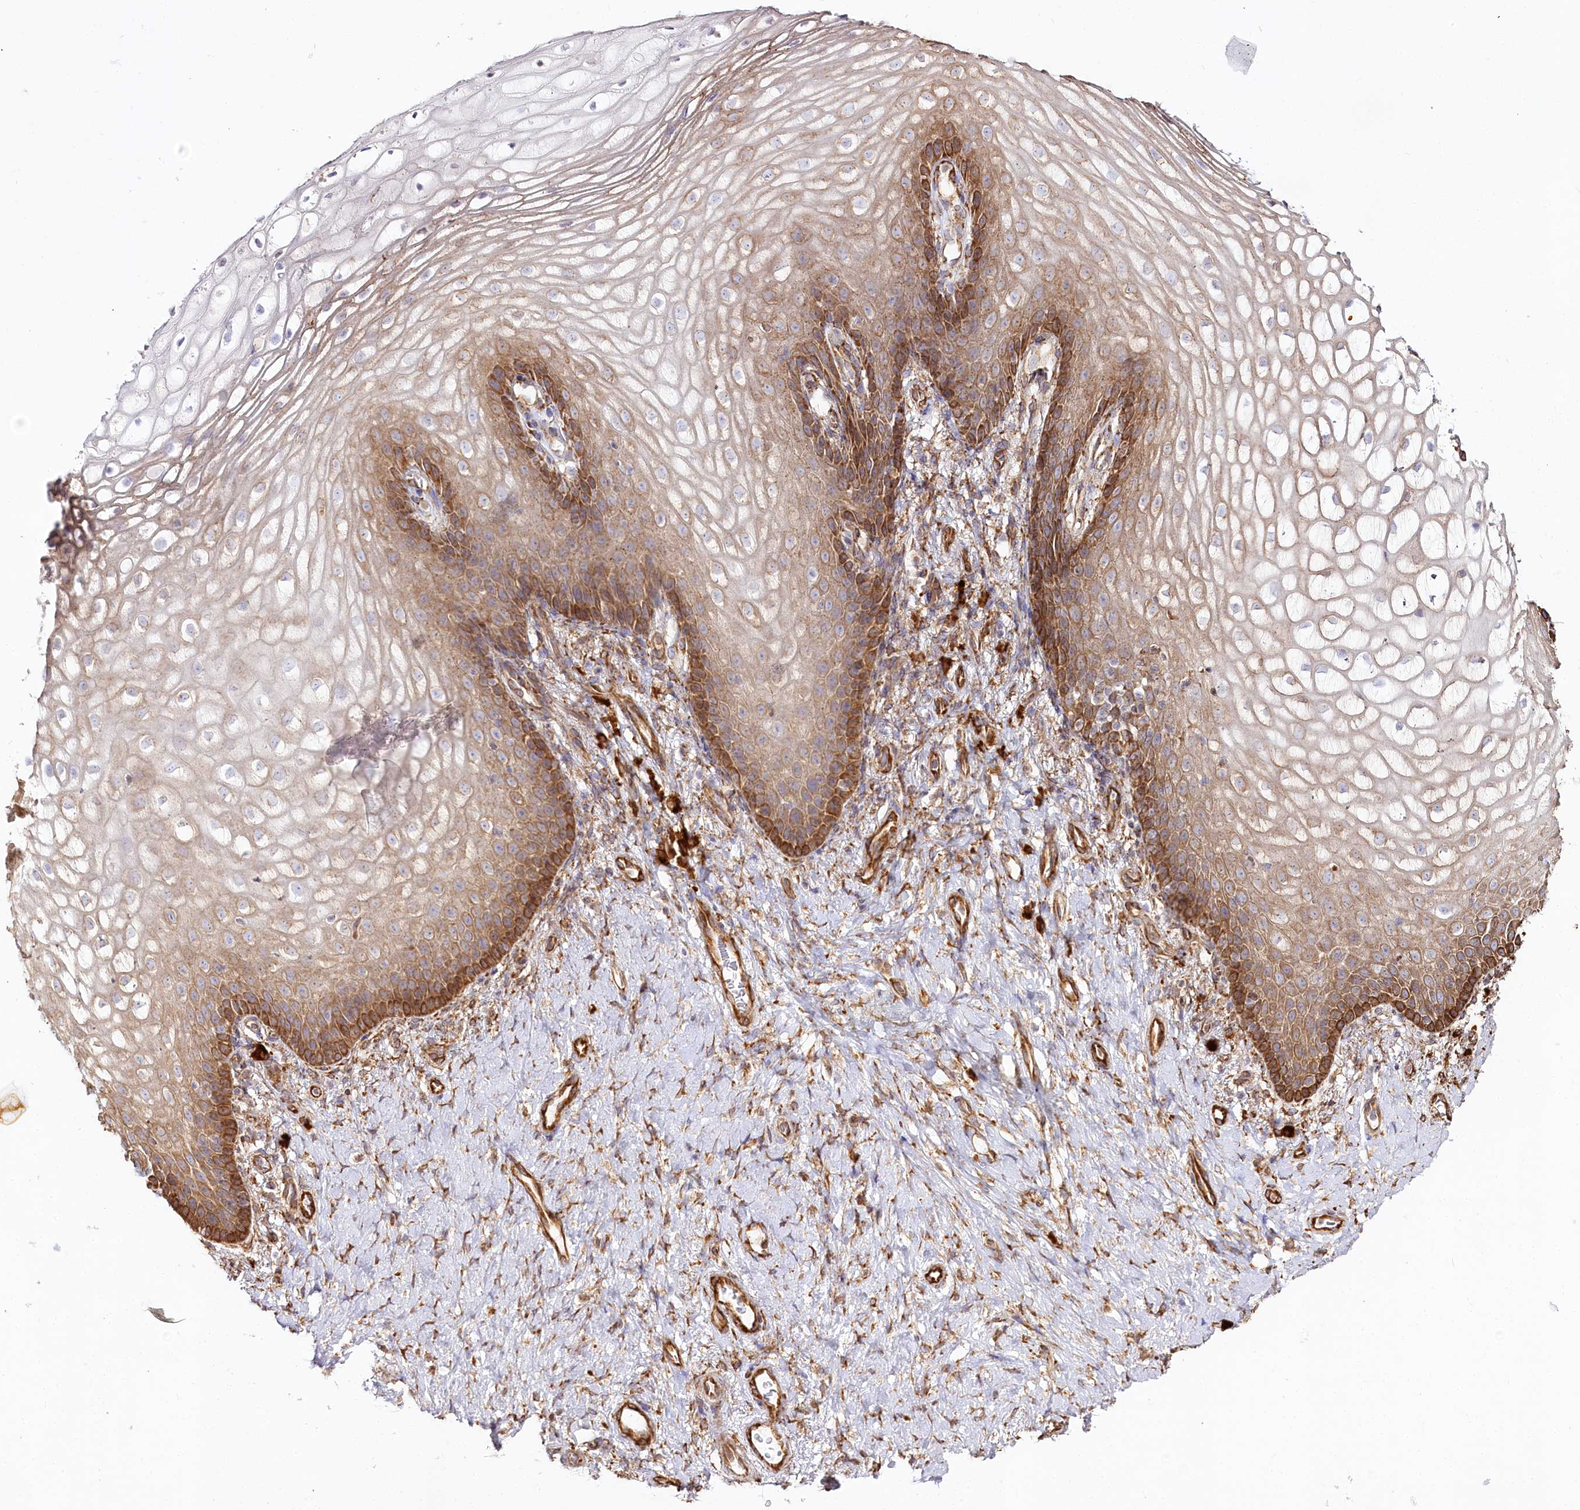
{"staining": {"intensity": "strong", "quantity": "25%-75%", "location": "cytoplasmic/membranous"}, "tissue": "vagina", "cell_type": "Squamous epithelial cells", "image_type": "normal", "snomed": [{"axis": "morphology", "description": "Normal tissue, NOS"}, {"axis": "topography", "description": "Vagina"}], "caption": "Approximately 25%-75% of squamous epithelial cells in normal vagina show strong cytoplasmic/membranous protein positivity as visualized by brown immunohistochemical staining.", "gene": "CNPY2", "patient": {"sex": "female", "age": 60}}